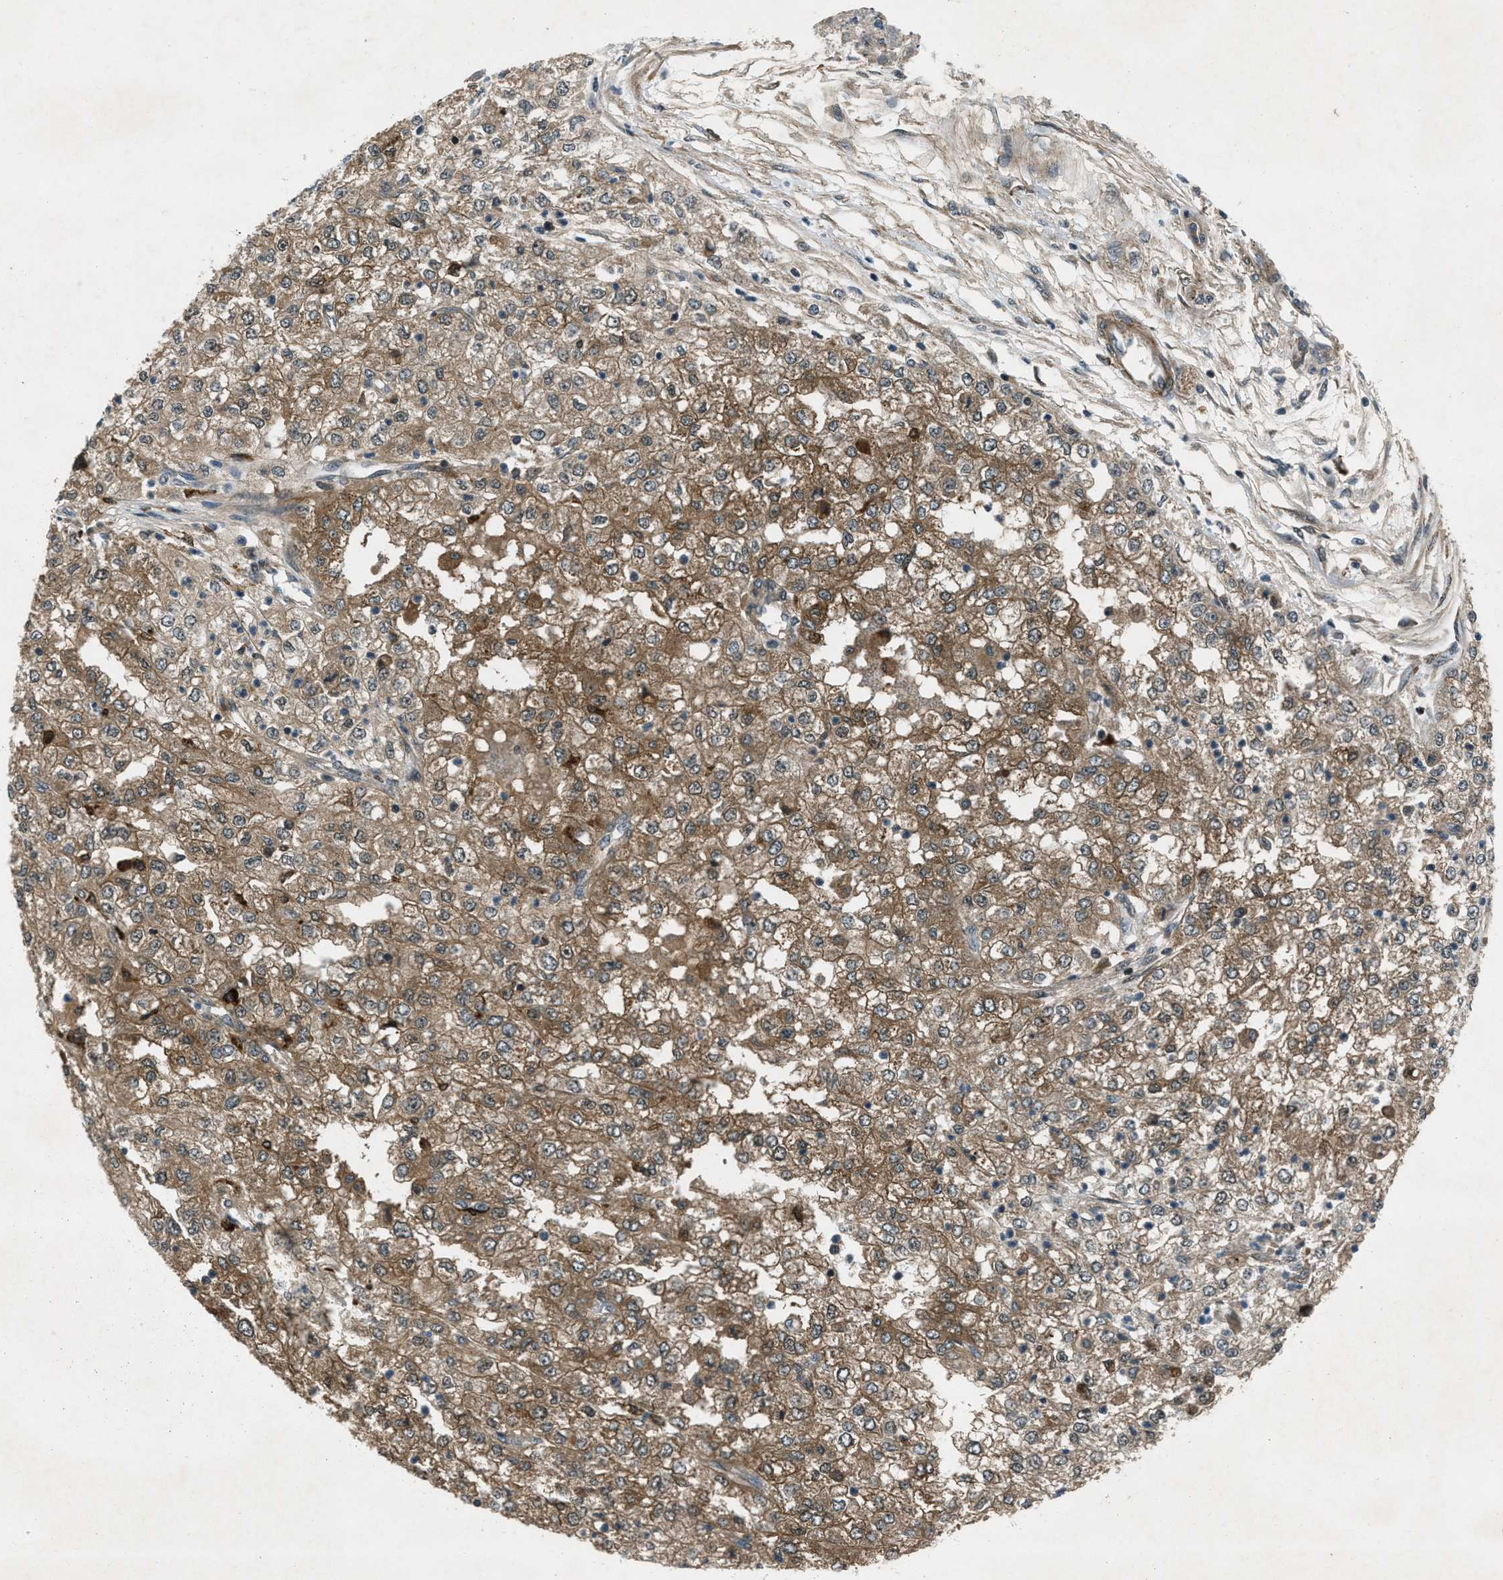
{"staining": {"intensity": "moderate", "quantity": ">75%", "location": "cytoplasmic/membranous"}, "tissue": "renal cancer", "cell_type": "Tumor cells", "image_type": "cancer", "snomed": [{"axis": "morphology", "description": "Adenocarcinoma, NOS"}, {"axis": "topography", "description": "Kidney"}], "caption": "Immunohistochemistry photomicrograph of neoplastic tissue: renal cancer stained using immunohistochemistry displays medium levels of moderate protein expression localized specifically in the cytoplasmic/membranous of tumor cells, appearing as a cytoplasmic/membranous brown color.", "gene": "EPSTI1", "patient": {"sex": "female", "age": 54}}